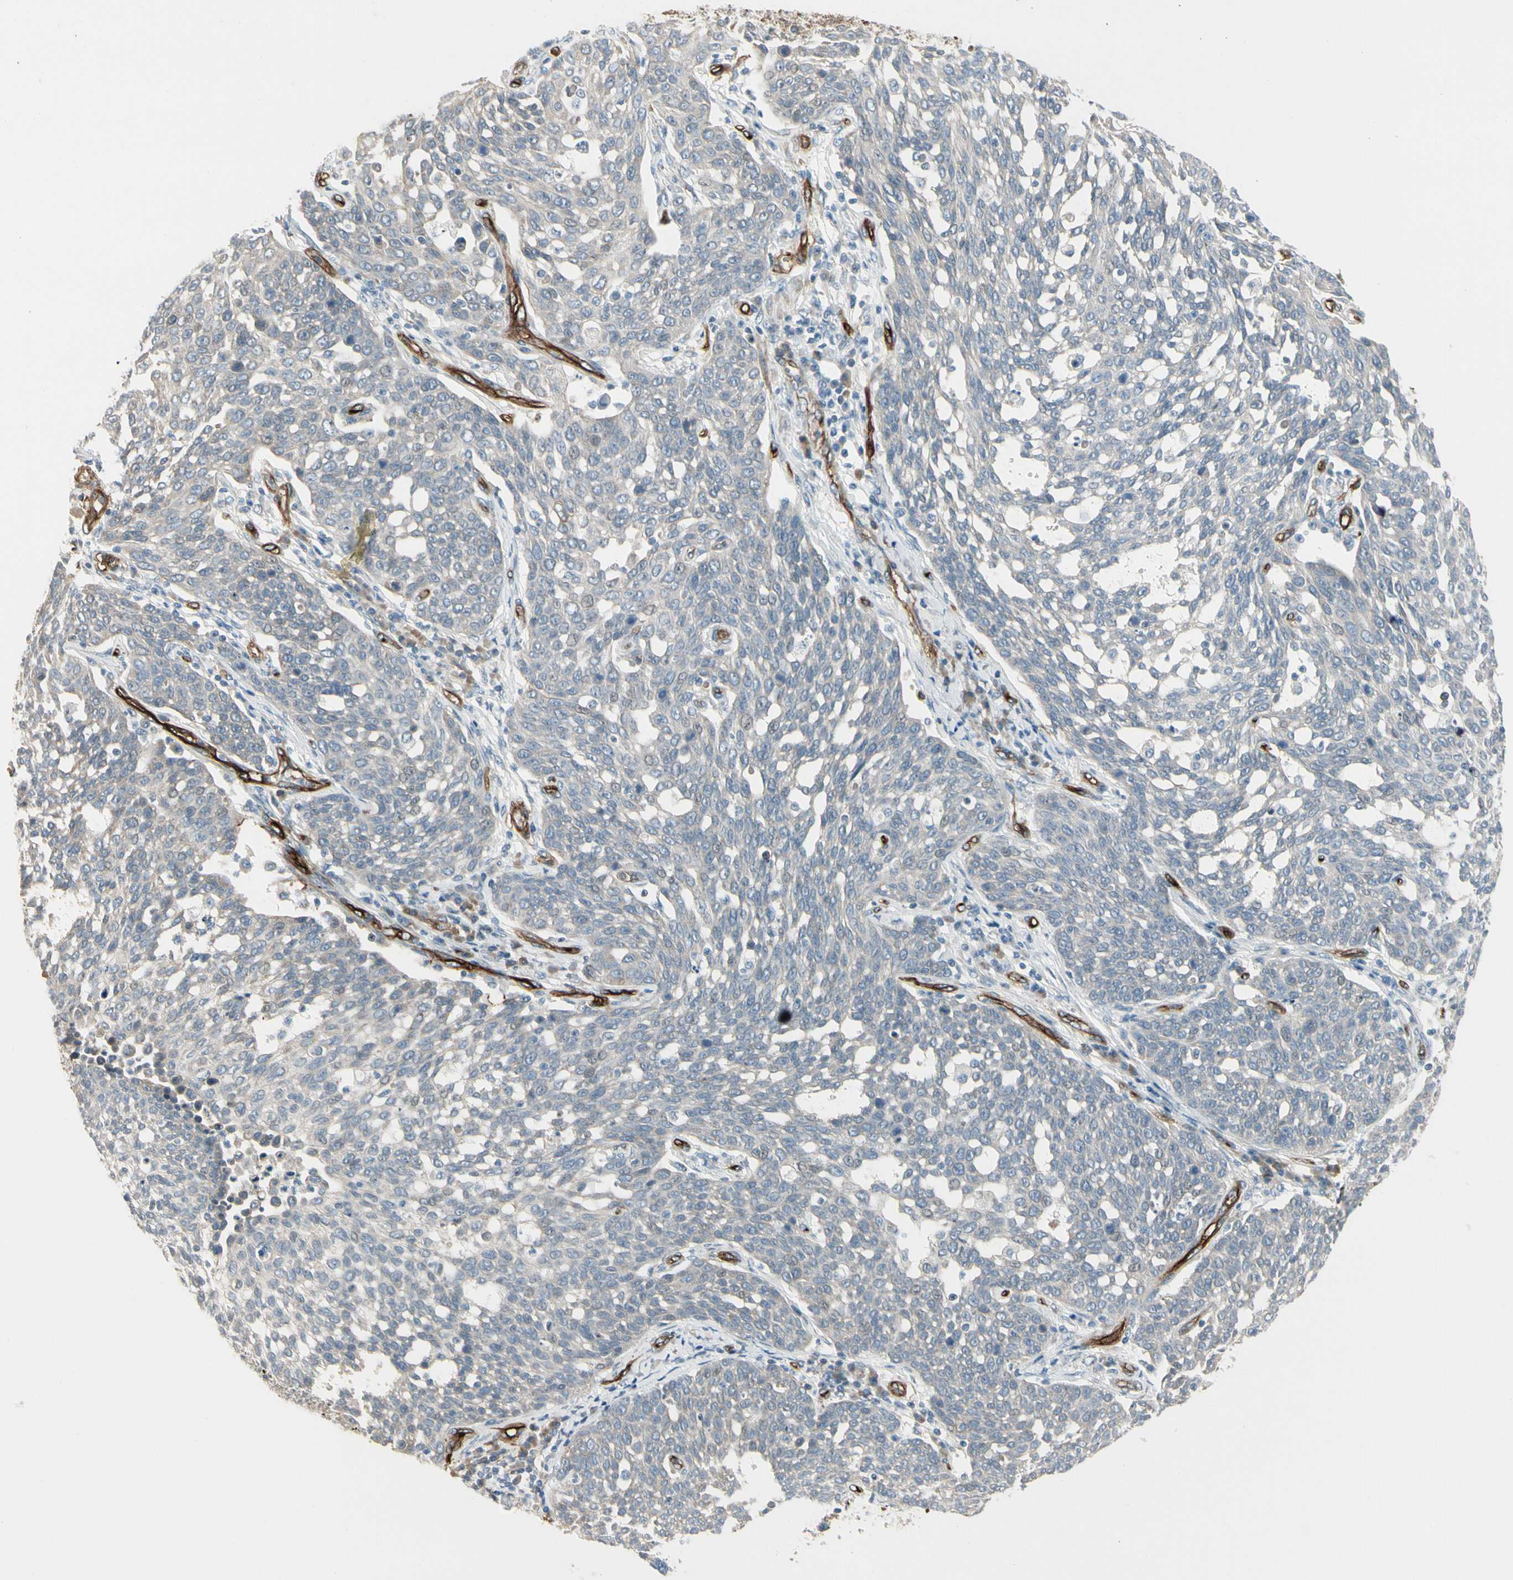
{"staining": {"intensity": "negative", "quantity": "none", "location": "none"}, "tissue": "cervical cancer", "cell_type": "Tumor cells", "image_type": "cancer", "snomed": [{"axis": "morphology", "description": "Squamous cell carcinoma, NOS"}, {"axis": "topography", "description": "Cervix"}], "caption": "An image of cervical cancer (squamous cell carcinoma) stained for a protein shows no brown staining in tumor cells.", "gene": "MCAM", "patient": {"sex": "female", "age": 34}}